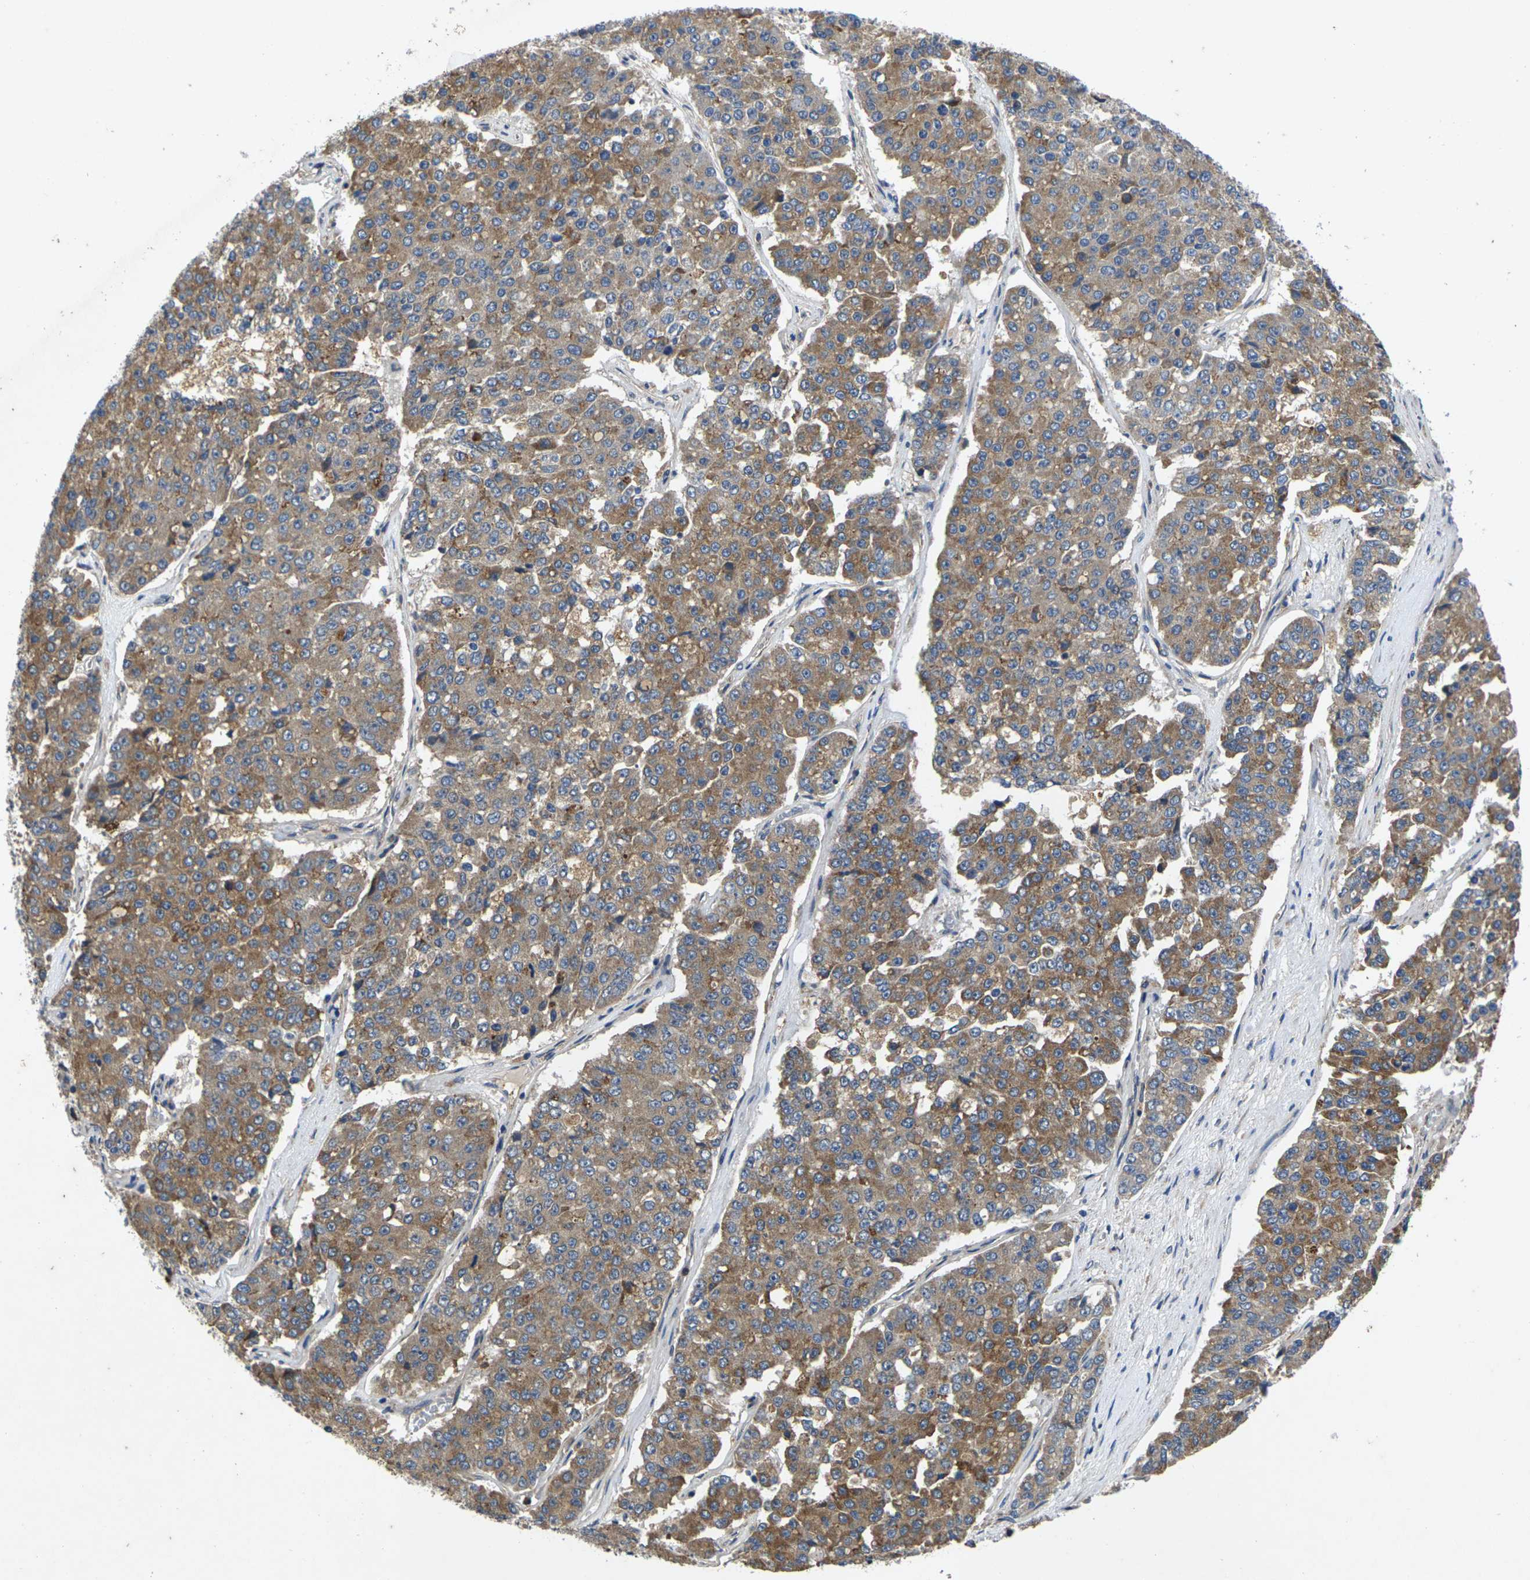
{"staining": {"intensity": "moderate", "quantity": ">75%", "location": "cytoplasmic/membranous"}, "tissue": "pancreatic cancer", "cell_type": "Tumor cells", "image_type": "cancer", "snomed": [{"axis": "morphology", "description": "Adenocarcinoma, NOS"}, {"axis": "topography", "description": "Pancreas"}], "caption": "This photomicrograph reveals immunohistochemistry (IHC) staining of human pancreatic adenocarcinoma, with medium moderate cytoplasmic/membranous expression in about >75% of tumor cells.", "gene": "KIF1B", "patient": {"sex": "male", "age": 50}}